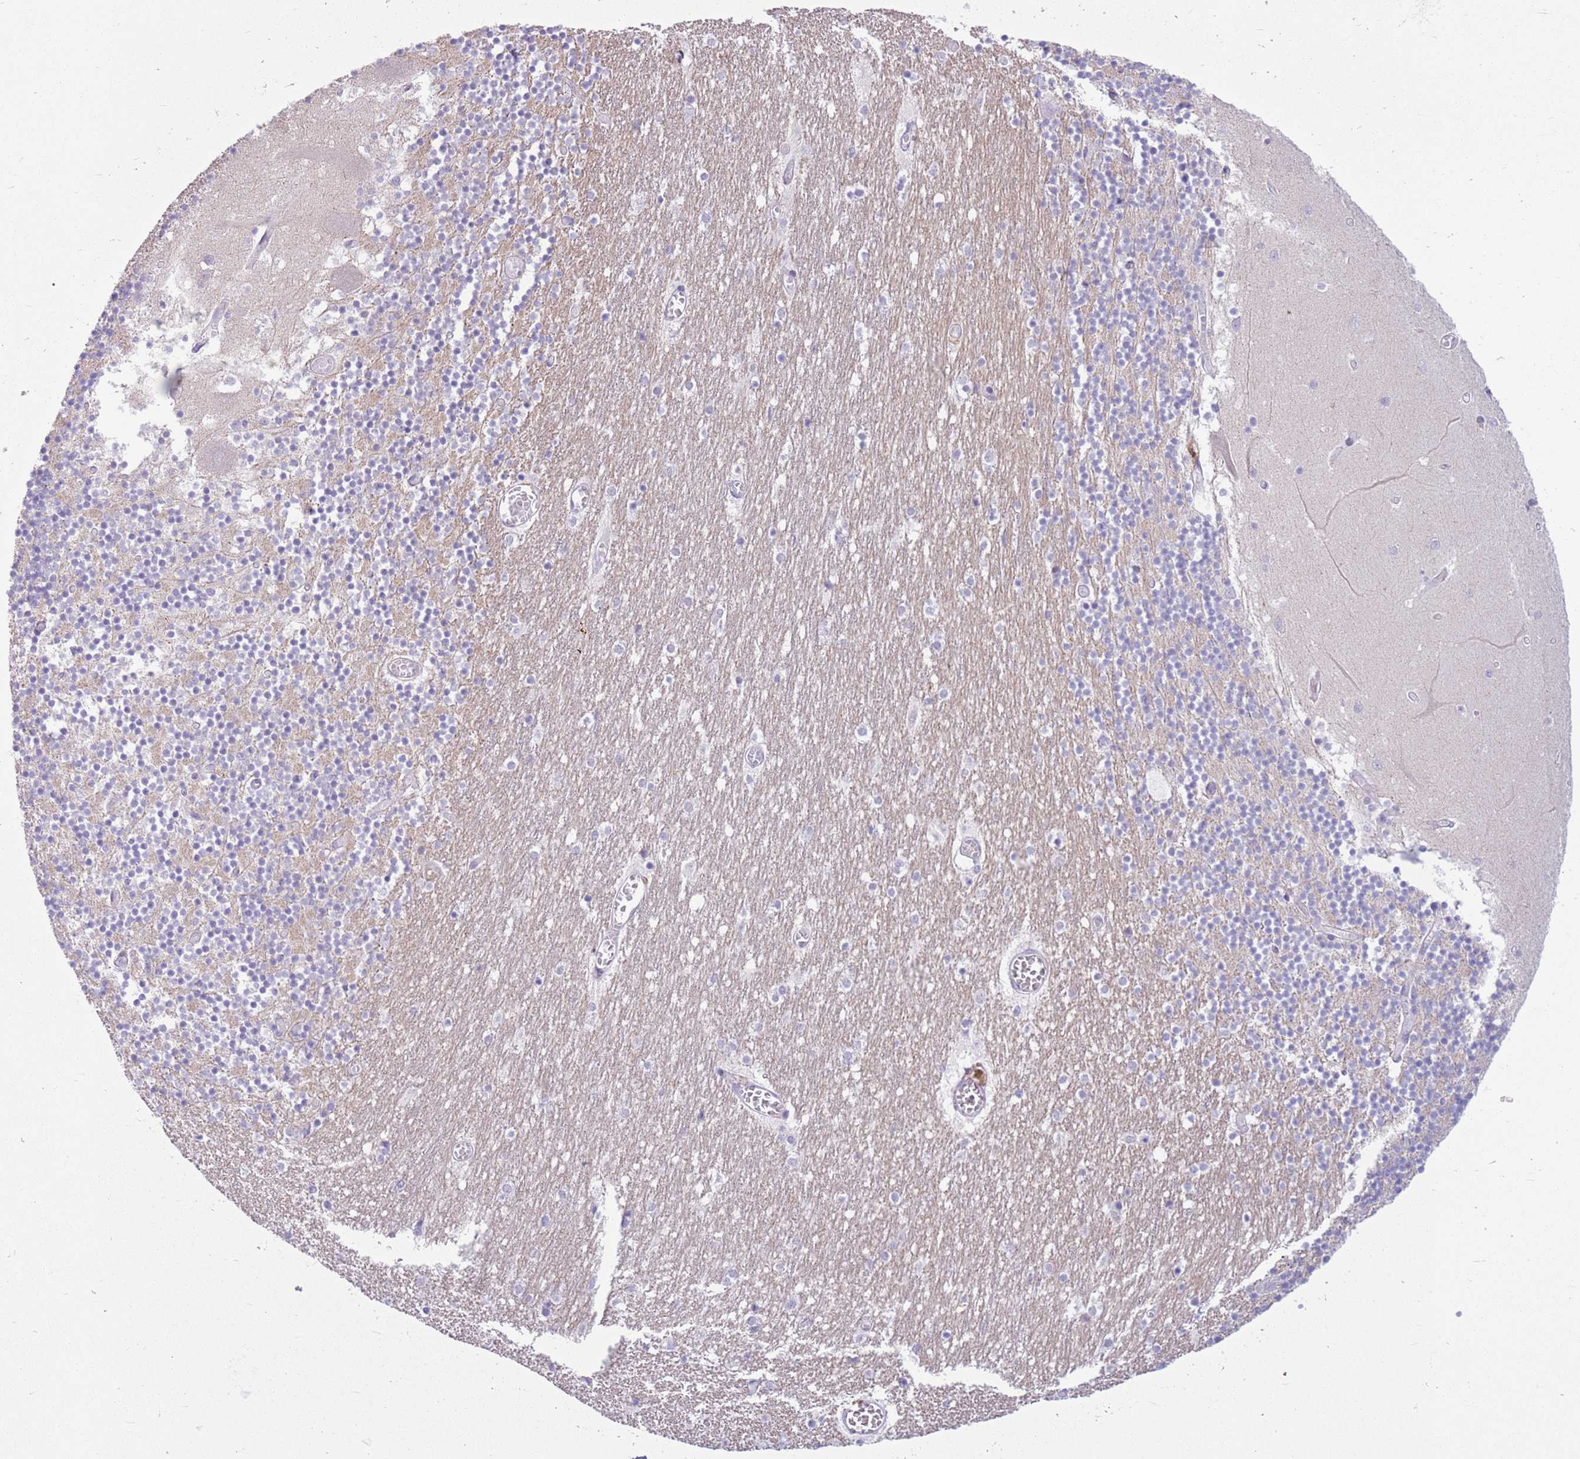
{"staining": {"intensity": "negative", "quantity": "none", "location": "none"}, "tissue": "cerebellum", "cell_type": "Cells in granular layer", "image_type": "normal", "snomed": [{"axis": "morphology", "description": "Normal tissue, NOS"}, {"axis": "topography", "description": "Cerebellum"}], "caption": "Micrograph shows no protein staining in cells in granular layer of benign cerebellum. Brightfield microscopy of IHC stained with DAB (brown) and hematoxylin (blue), captured at high magnification.", "gene": "SNX6", "patient": {"sex": "female", "age": 28}}